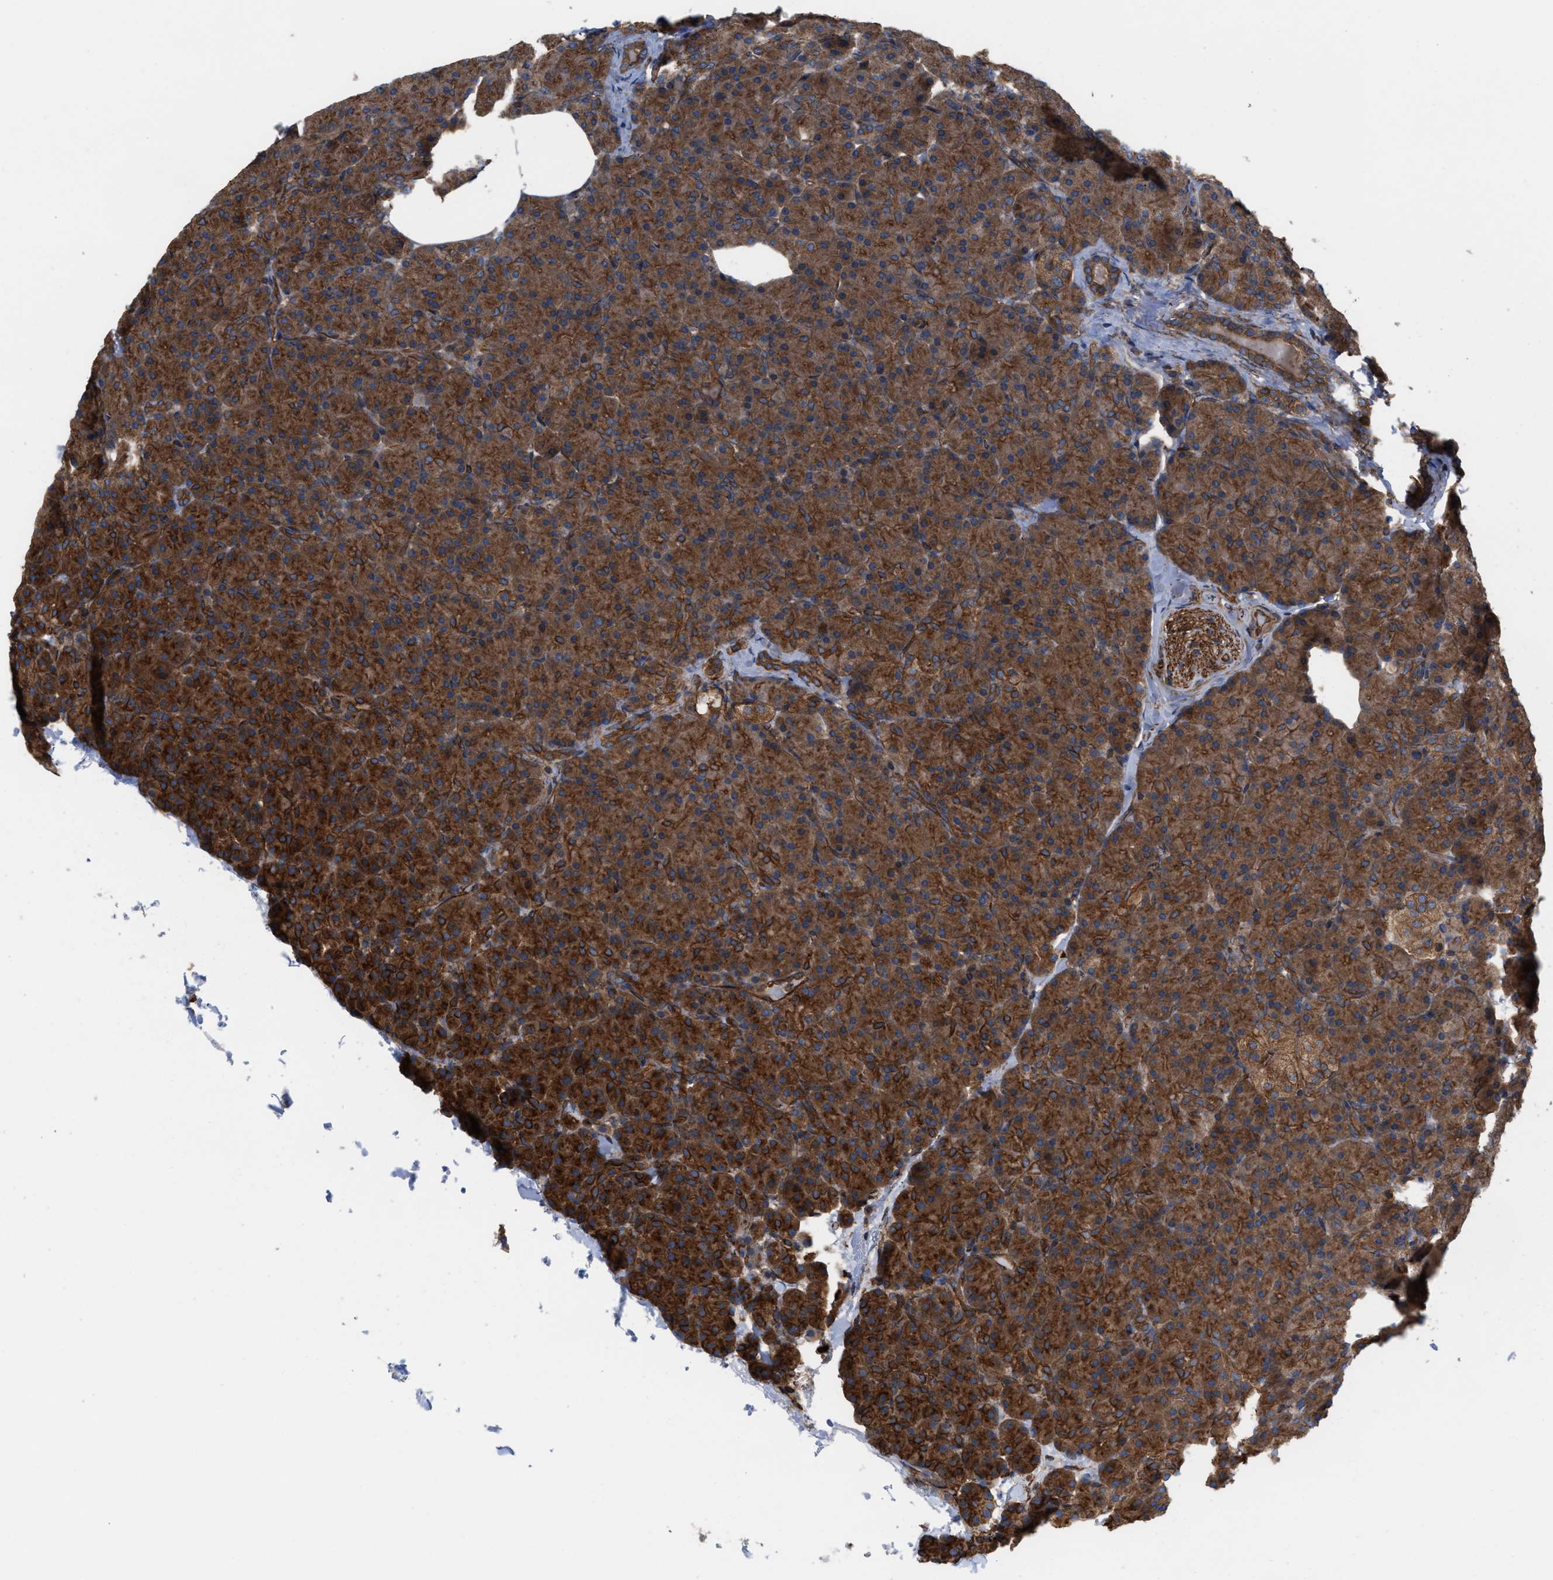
{"staining": {"intensity": "moderate", "quantity": ">75%", "location": "cytoplasmic/membranous"}, "tissue": "pancreas", "cell_type": "Exocrine glandular cells", "image_type": "normal", "snomed": [{"axis": "morphology", "description": "Normal tissue, NOS"}, {"axis": "topography", "description": "Pancreas"}], "caption": "Immunohistochemical staining of unremarkable human pancreas displays medium levels of moderate cytoplasmic/membranous positivity in about >75% of exocrine glandular cells.", "gene": "EPS15L1", "patient": {"sex": "male", "age": 66}}